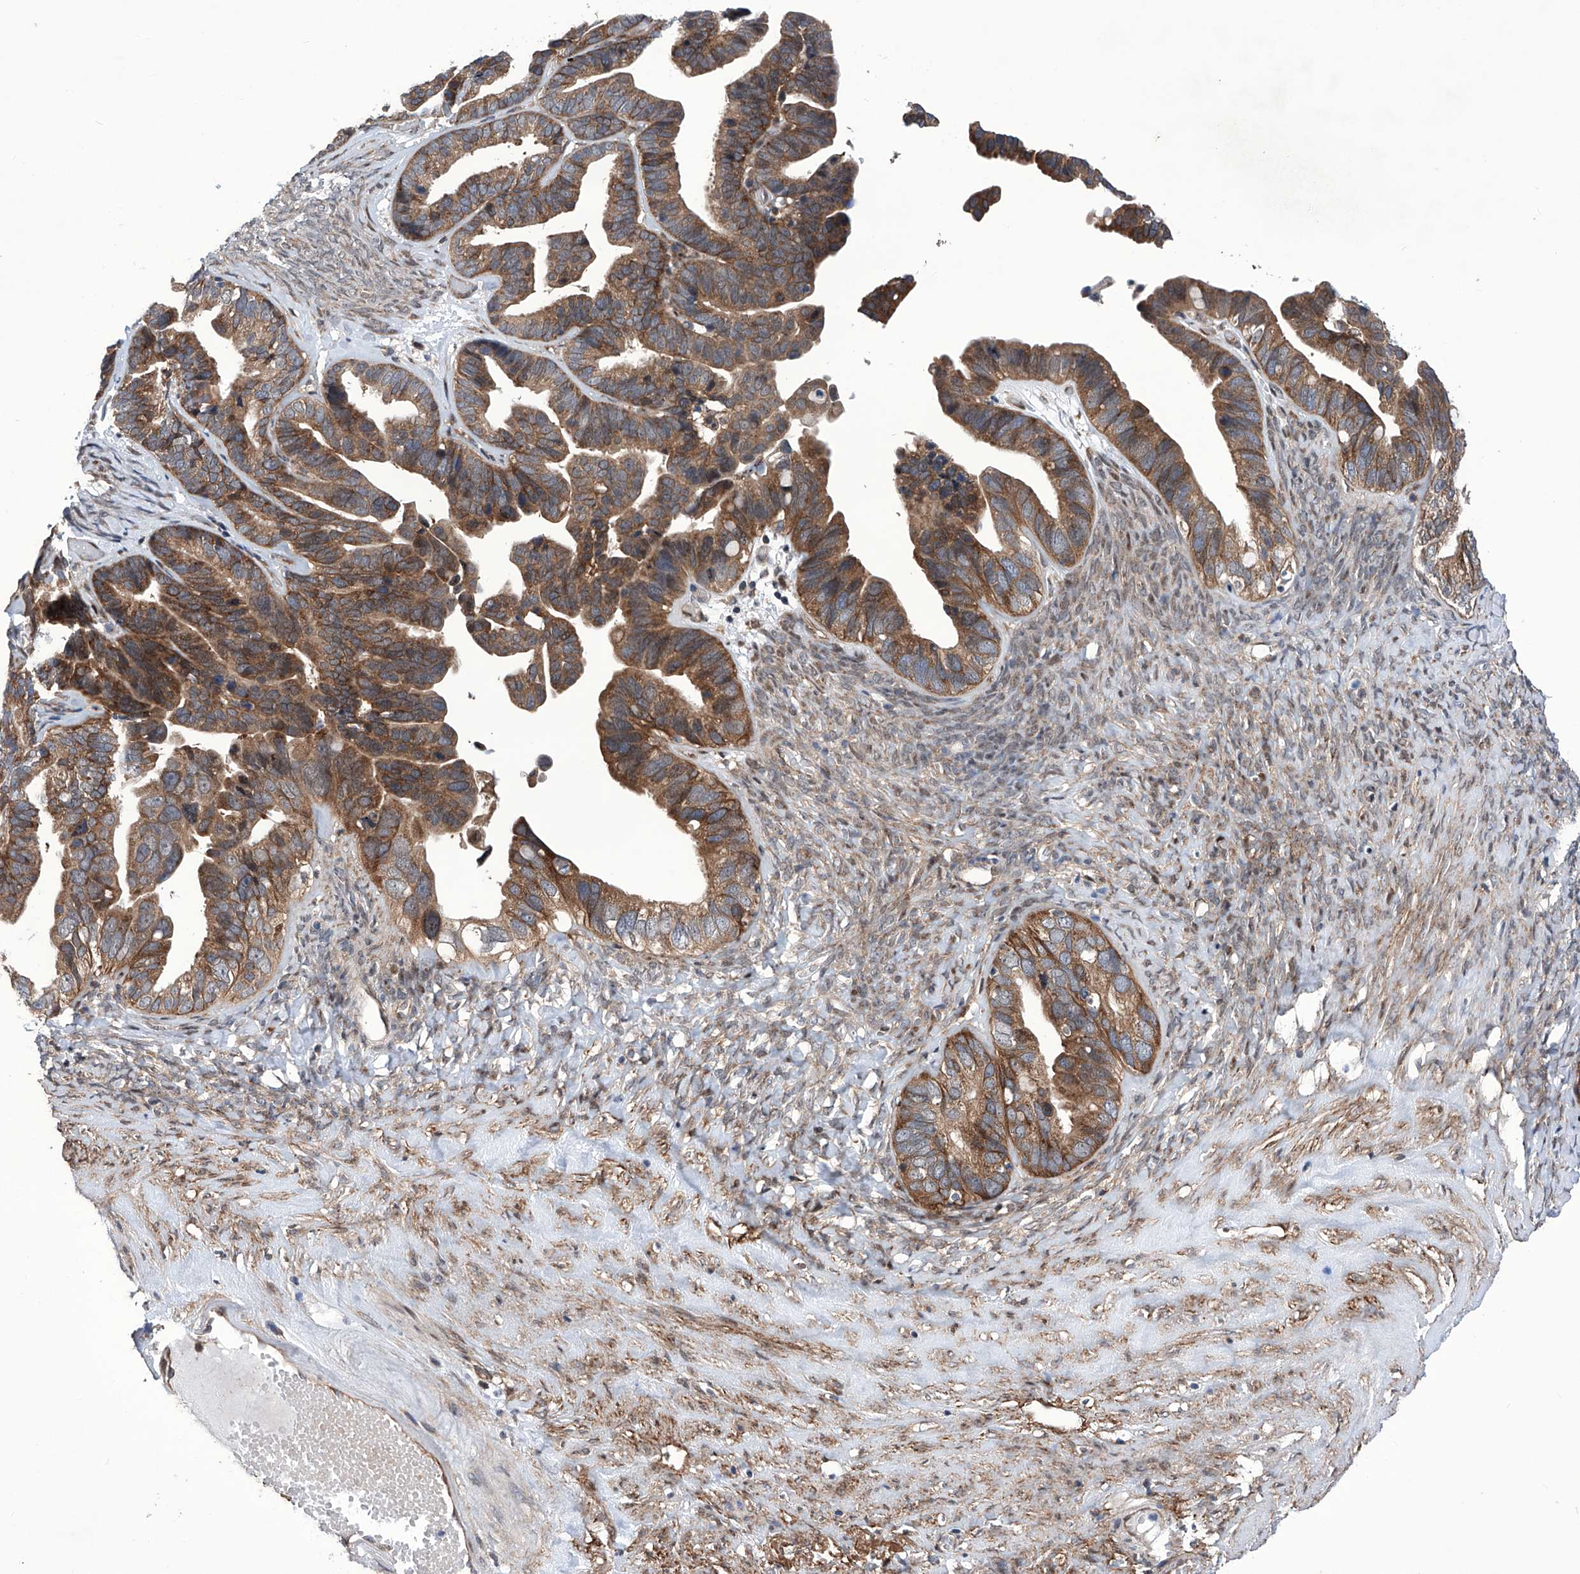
{"staining": {"intensity": "moderate", "quantity": ">75%", "location": "cytoplasmic/membranous"}, "tissue": "ovarian cancer", "cell_type": "Tumor cells", "image_type": "cancer", "snomed": [{"axis": "morphology", "description": "Cystadenocarcinoma, serous, NOS"}, {"axis": "topography", "description": "Ovary"}], "caption": "Tumor cells reveal moderate cytoplasmic/membranous positivity in about >75% of cells in serous cystadenocarcinoma (ovarian).", "gene": "KTI12", "patient": {"sex": "female", "age": 56}}